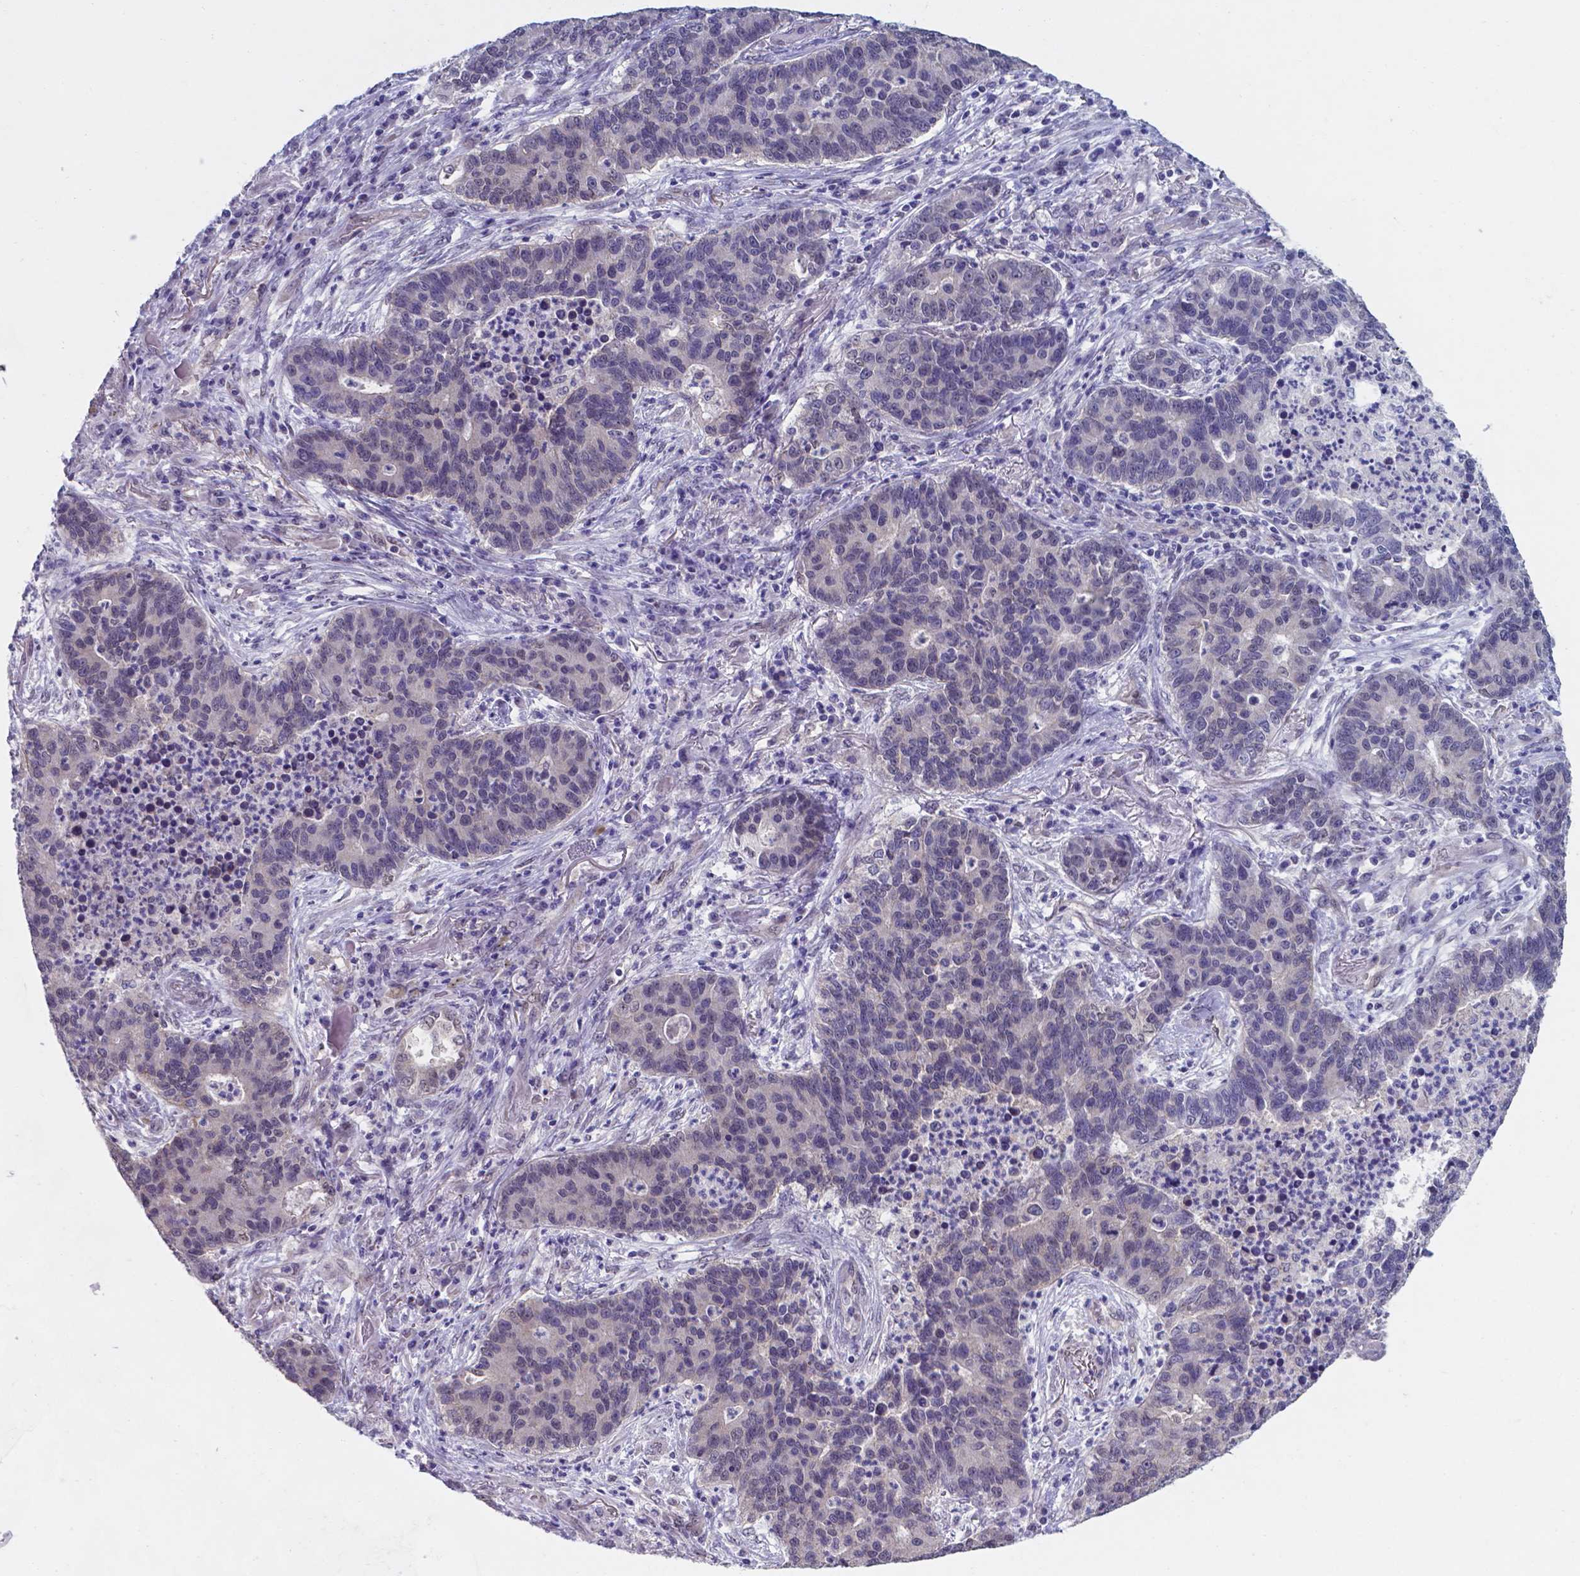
{"staining": {"intensity": "negative", "quantity": "none", "location": "none"}, "tissue": "lung cancer", "cell_type": "Tumor cells", "image_type": "cancer", "snomed": [{"axis": "morphology", "description": "Adenocarcinoma, NOS"}, {"axis": "topography", "description": "Lung"}], "caption": "This is an immunohistochemistry photomicrograph of lung cancer. There is no expression in tumor cells.", "gene": "UBE2E2", "patient": {"sex": "female", "age": 57}}